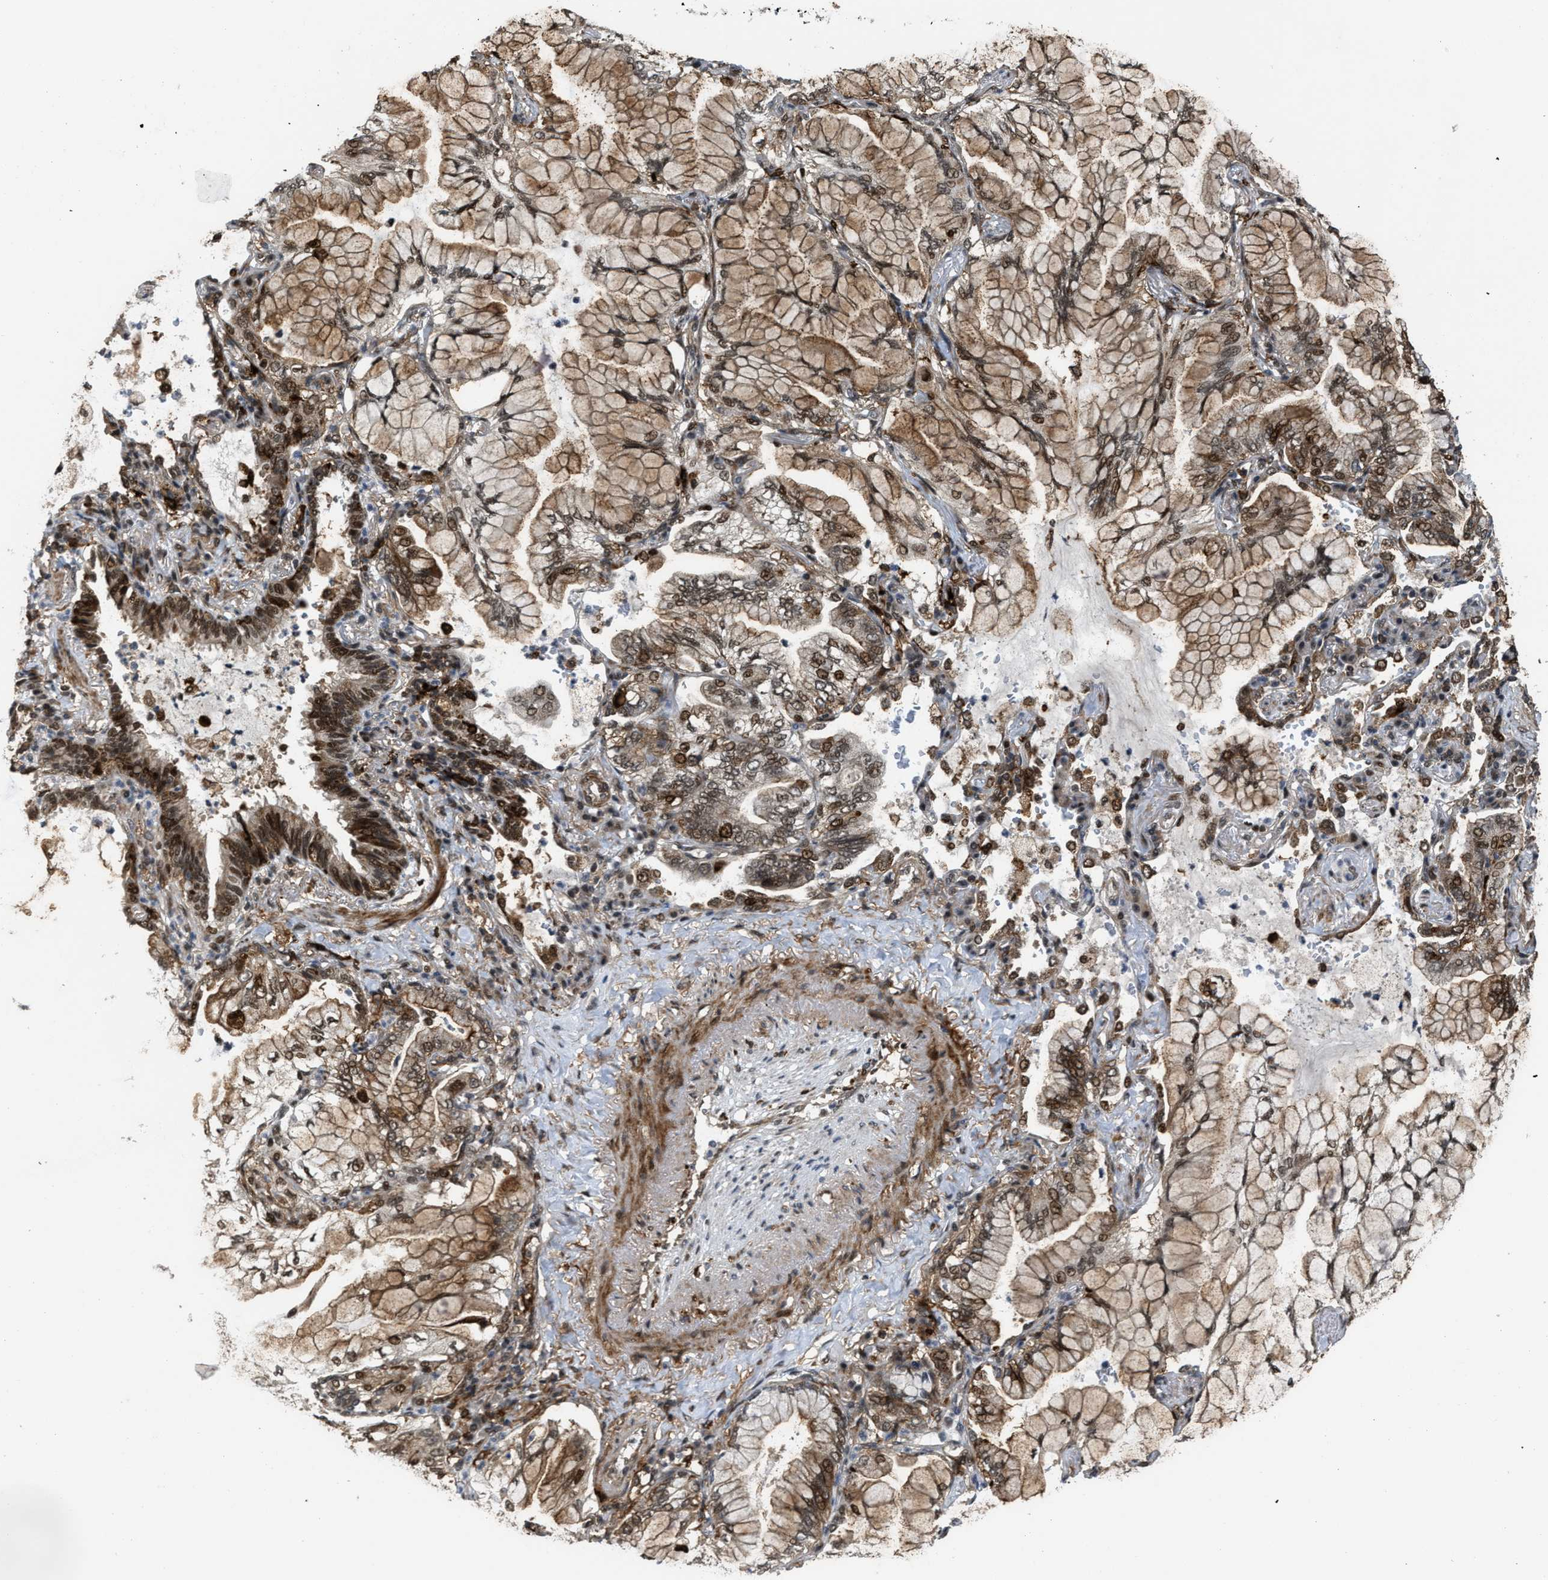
{"staining": {"intensity": "moderate", "quantity": ">75%", "location": "cytoplasmic/membranous,nuclear"}, "tissue": "lung cancer", "cell_type": "Tumor cells", "image_type": "cancer", "snomed": [{"axis": "morphology", "description": "Adenocarcinoma, NOS"}, {"axis": "topography", "description": "Lung"}], "caption": "Immunohistochemical staining of human lung adenocarcinoma exhibits medium levels of moderate cytoplasmic/membranous and nuclear expression in about >75% of tumor cells.", "gene": "ZNF250", "patient": {"sex": "female", "age": 70}}